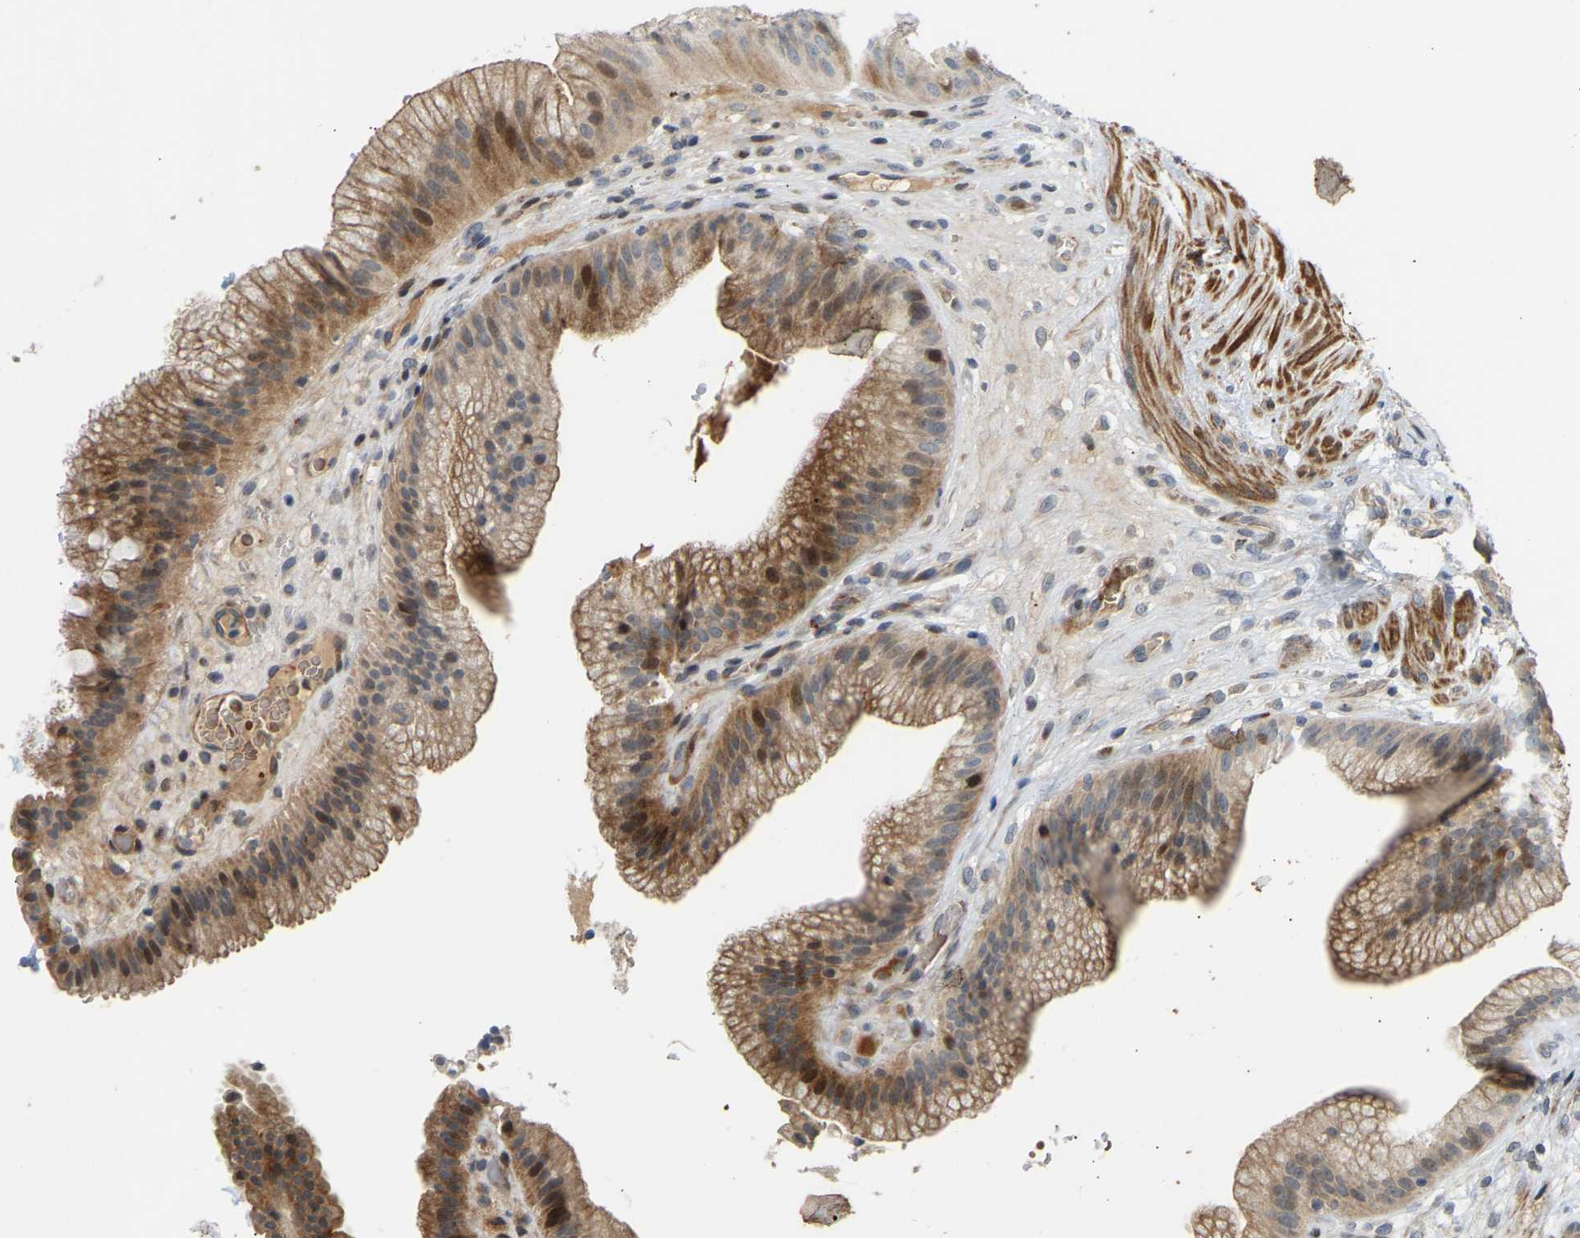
{"staining": {"intensity": "moderate", "quantity": ">75%", "location": "cytoplasmic/membranous,nuclear"}, "tissue": "gallbladder", "cell_type": "Glandular cells", "image_type": "normal", "snomed": [{"axis": "morphology", "description": "Normal tissue, NOS"}, {"axis": "topography", "description": "Gallbladder"}], "caption": "Immunohistochemistry image of unremarkable human gallbladder stained for a protein (brown), which displays medium levels of moderate cytoplasmic/membranous,nuclear positivity in approximately >75% of glandular cells.", "gene": "POGLUT2", "patient": {"sex": "male", "age": 49}}